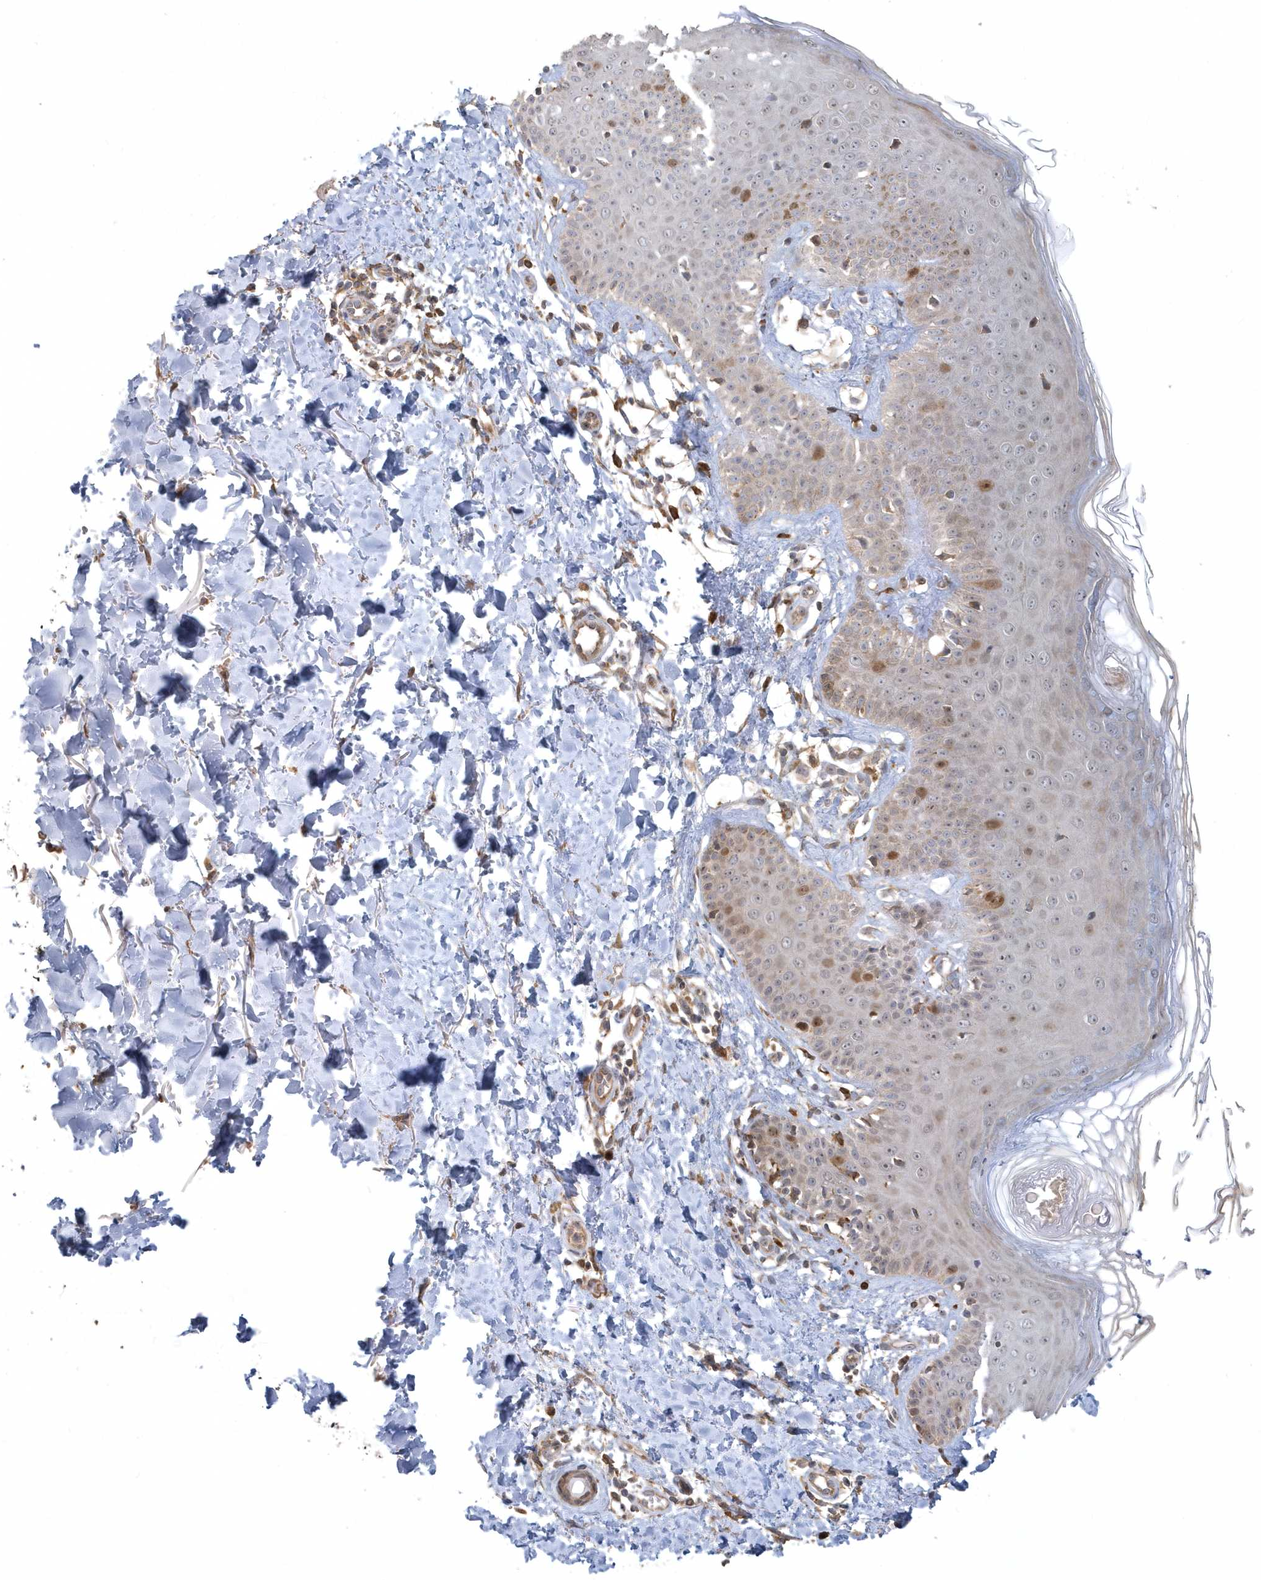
{"staining": {"intensity": "moderate", "quantity": ">75%", "location": "cytoplasmic/membranous"}, "tissue": "skin", "cell_type": "Fibroblasts", "image_type": "normal", "snomed": [{"axis": "morphology", "description": "Normal tissue, NOS"}, {"axis": "topography", "description": "Skin"}], "caption": "Protein analysis of normal skin exhibits moderate cytoplasmic/membranous staining in about >75% of fibroblasts.", "gene": "TRAIP", "patient": {"sex": "male", "age": 52}}